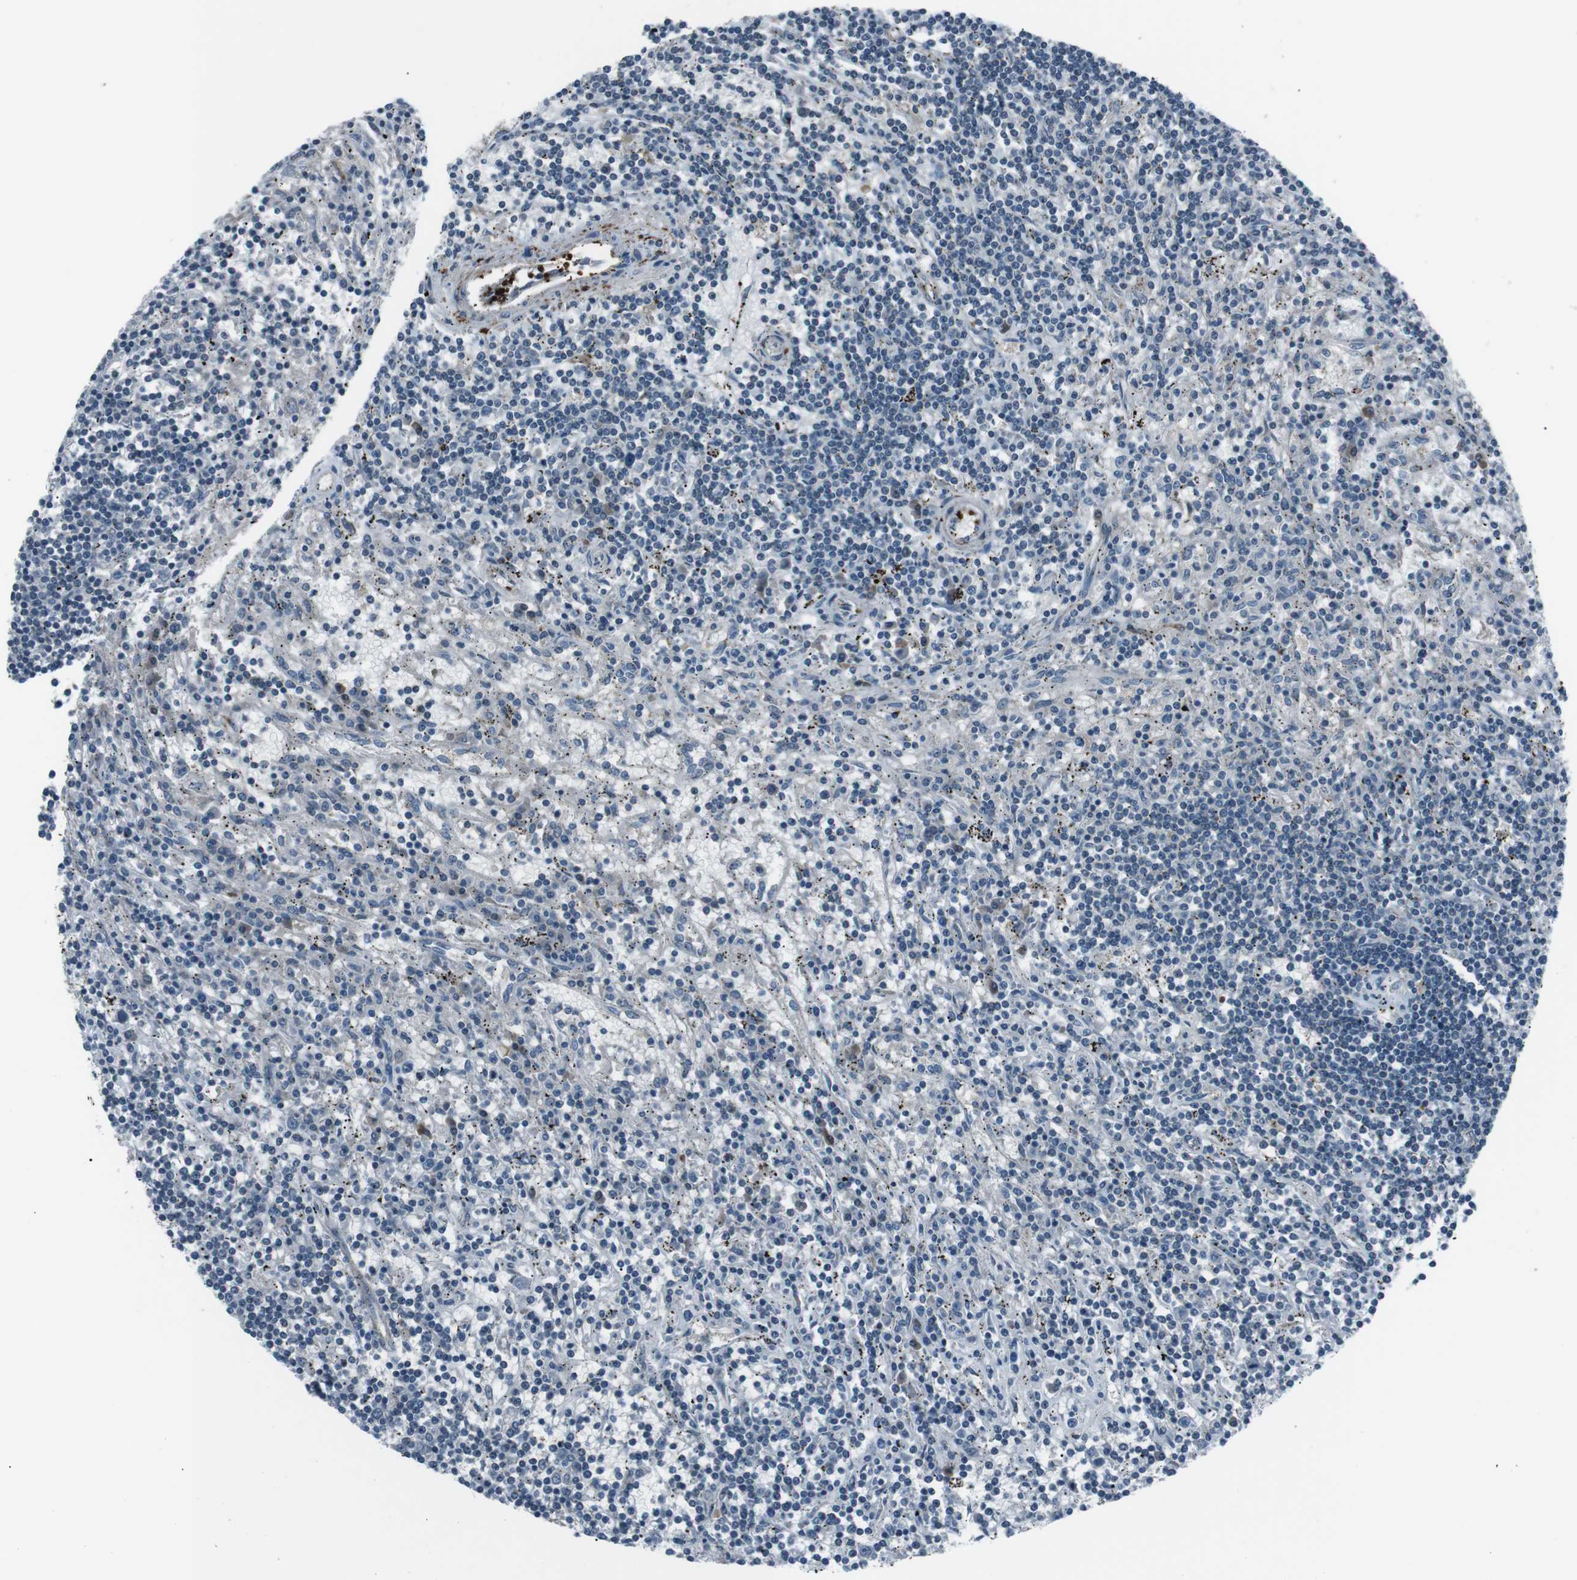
{"staining": {"intensity": "negative", "quantity": "none", "location": "none"}, "tissue": "lymphoma", "cell_type": "Tumor cells", "image_type": "cancer", "snomed": [{"axis": "morphology", "description": "Malignant lymphoma, non-Hodgkin's type, Low grade"}, {"axis": "topography", "description": "Spleen"}], "caption": "A high-resolution photomicrograph shows immunohistochemistry (IHC) staining of lymphoma, which displays no significant staining in tumor cells.", "gene": "PDLIM5", "patient": {"sex": "male", "age": 76}}